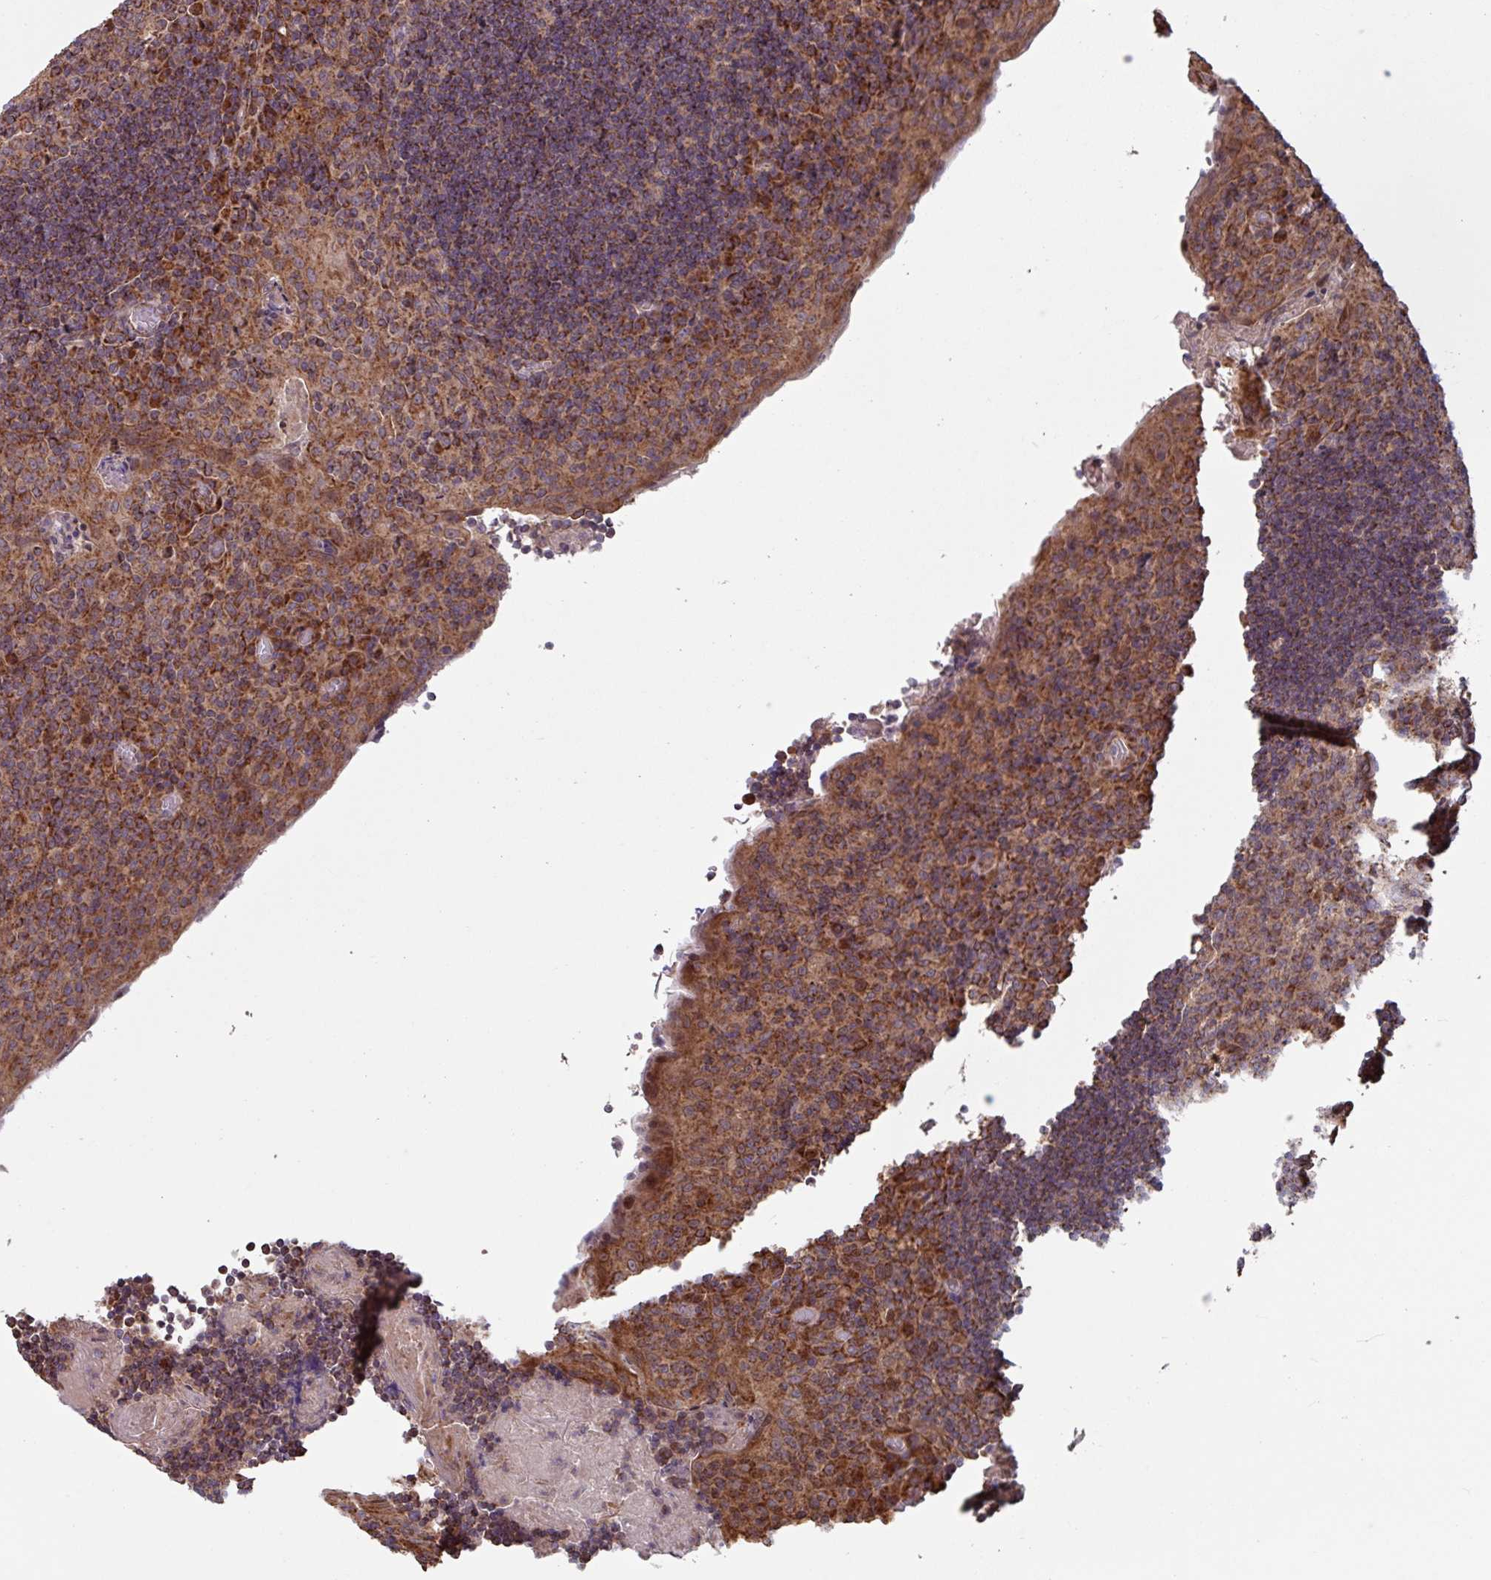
{"staining": {"intensity": "moderate", "quantity": ">75%", "location": "cytoplasmic/membranous"}, "tissue": "tonsil", "cell_type": "Germinal center cells", "image_type": "normal", "snomed": [{"axis": "morphology", "description": "Normal tissue, NOS"}, {"axis": "topography", "description": "Tonsil"}], "caption": "IHC histopathology image of normal tonsil: tonsil stained using immunohistochemistry demonstrates medium levels of moderate protein expression localized specifically in the cytoplasmic/membranous of germinal center cells, appearing as a cytoplasmic/membranous brown color.", "gene": "COX7C", "patient": {"sex": "male", "age": 17}}